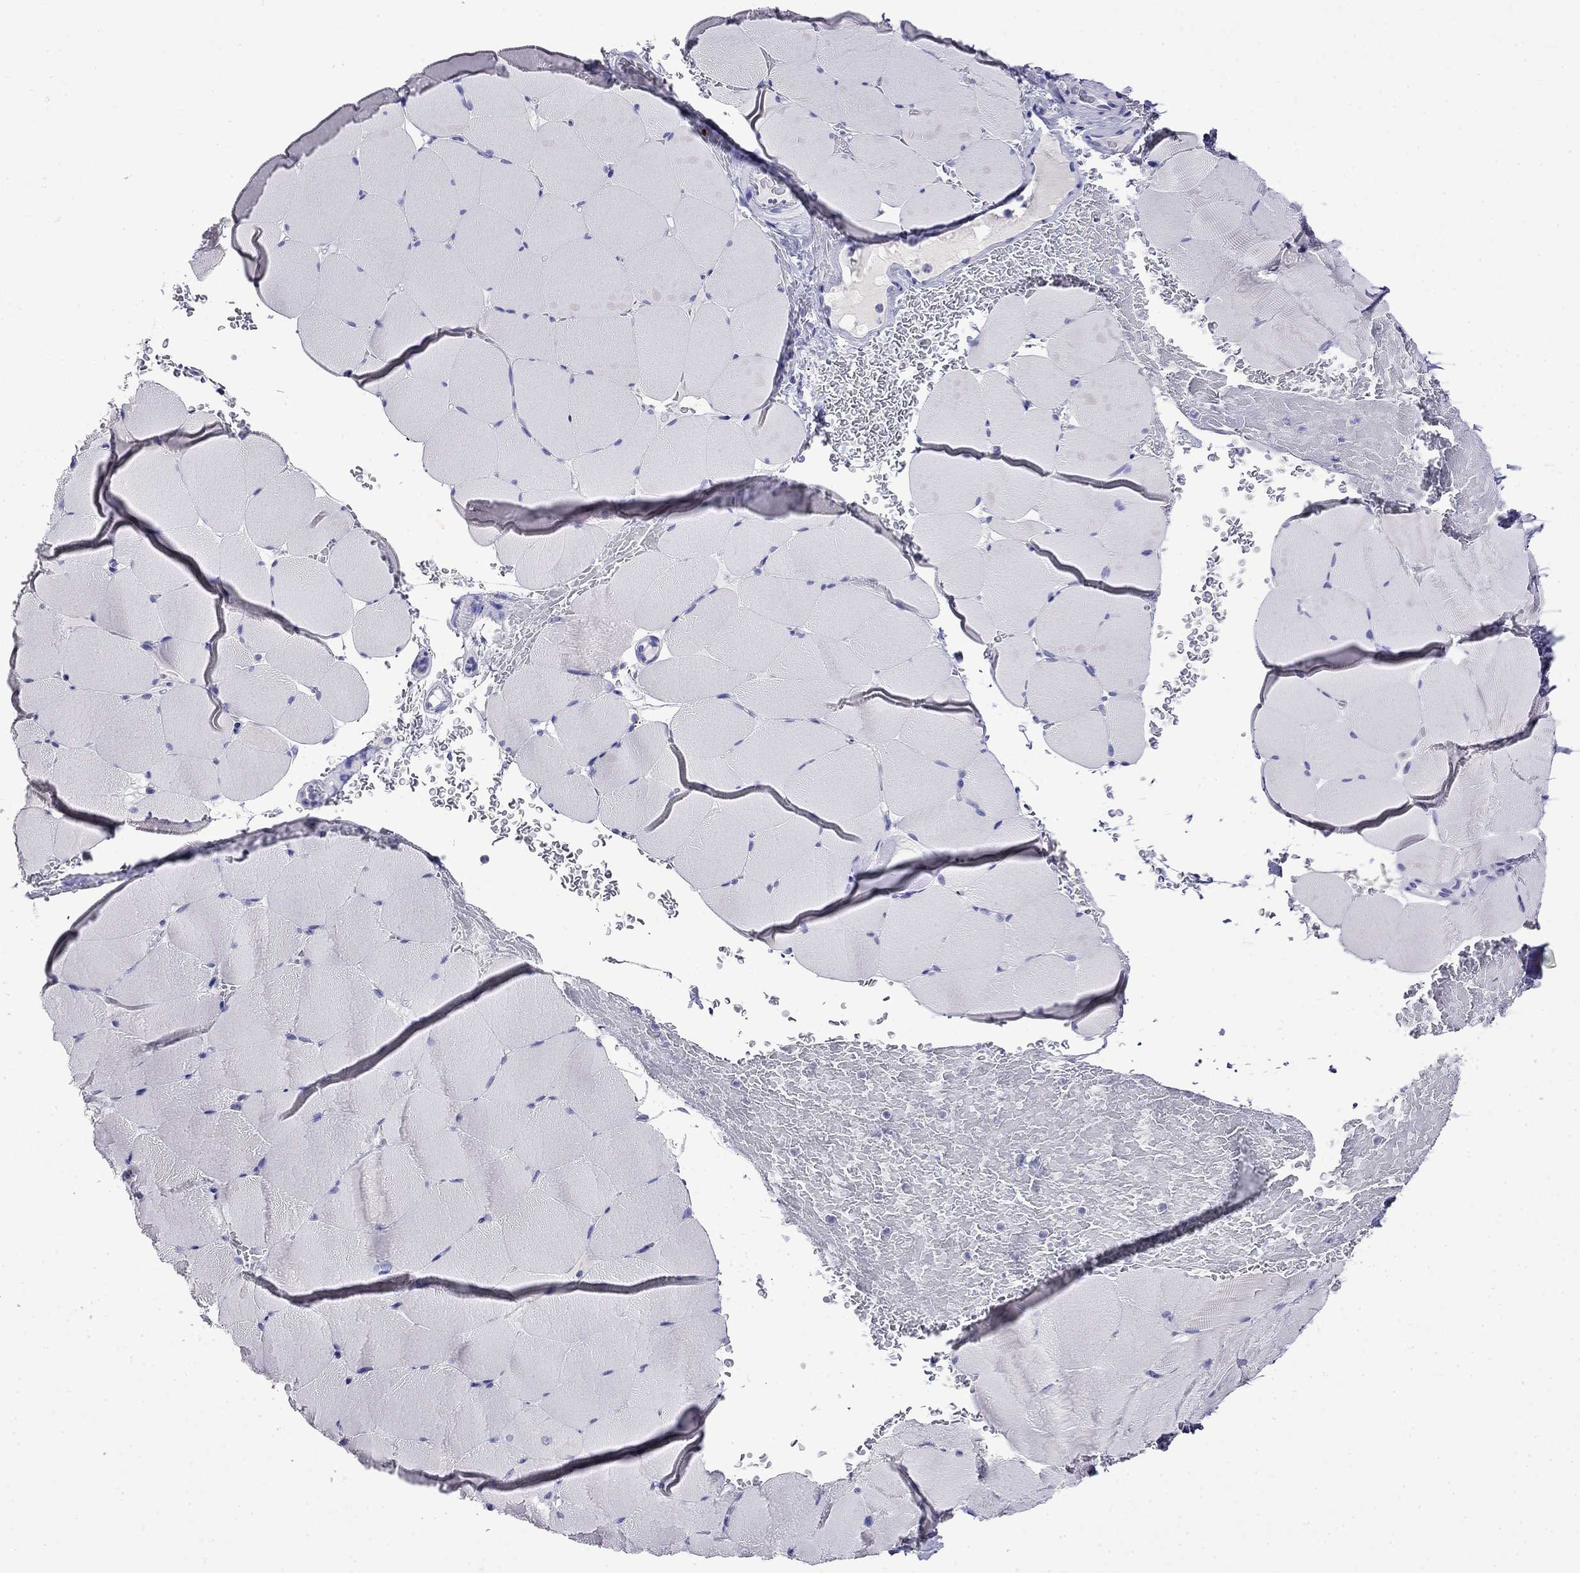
{"staining": {"intensity": "negative", "quantity": "none", "location": "none"}, "tissue": "skeletal muscle", "cell_type": "Myocytes", "image_type": "normal", "snomed": [{"axis": "morphology", "description": "Normal tissue, NOS"}, {"axis": "topography", "description": "Skeletal muscle"}], "caption": "This is an immunohistochemistry (IHC) histopathology image of unremarkable skeletal muscle. There is no staining in myocytes.", "gene": "MYO15A", "patient": {"sex": "female", "age": 37}}